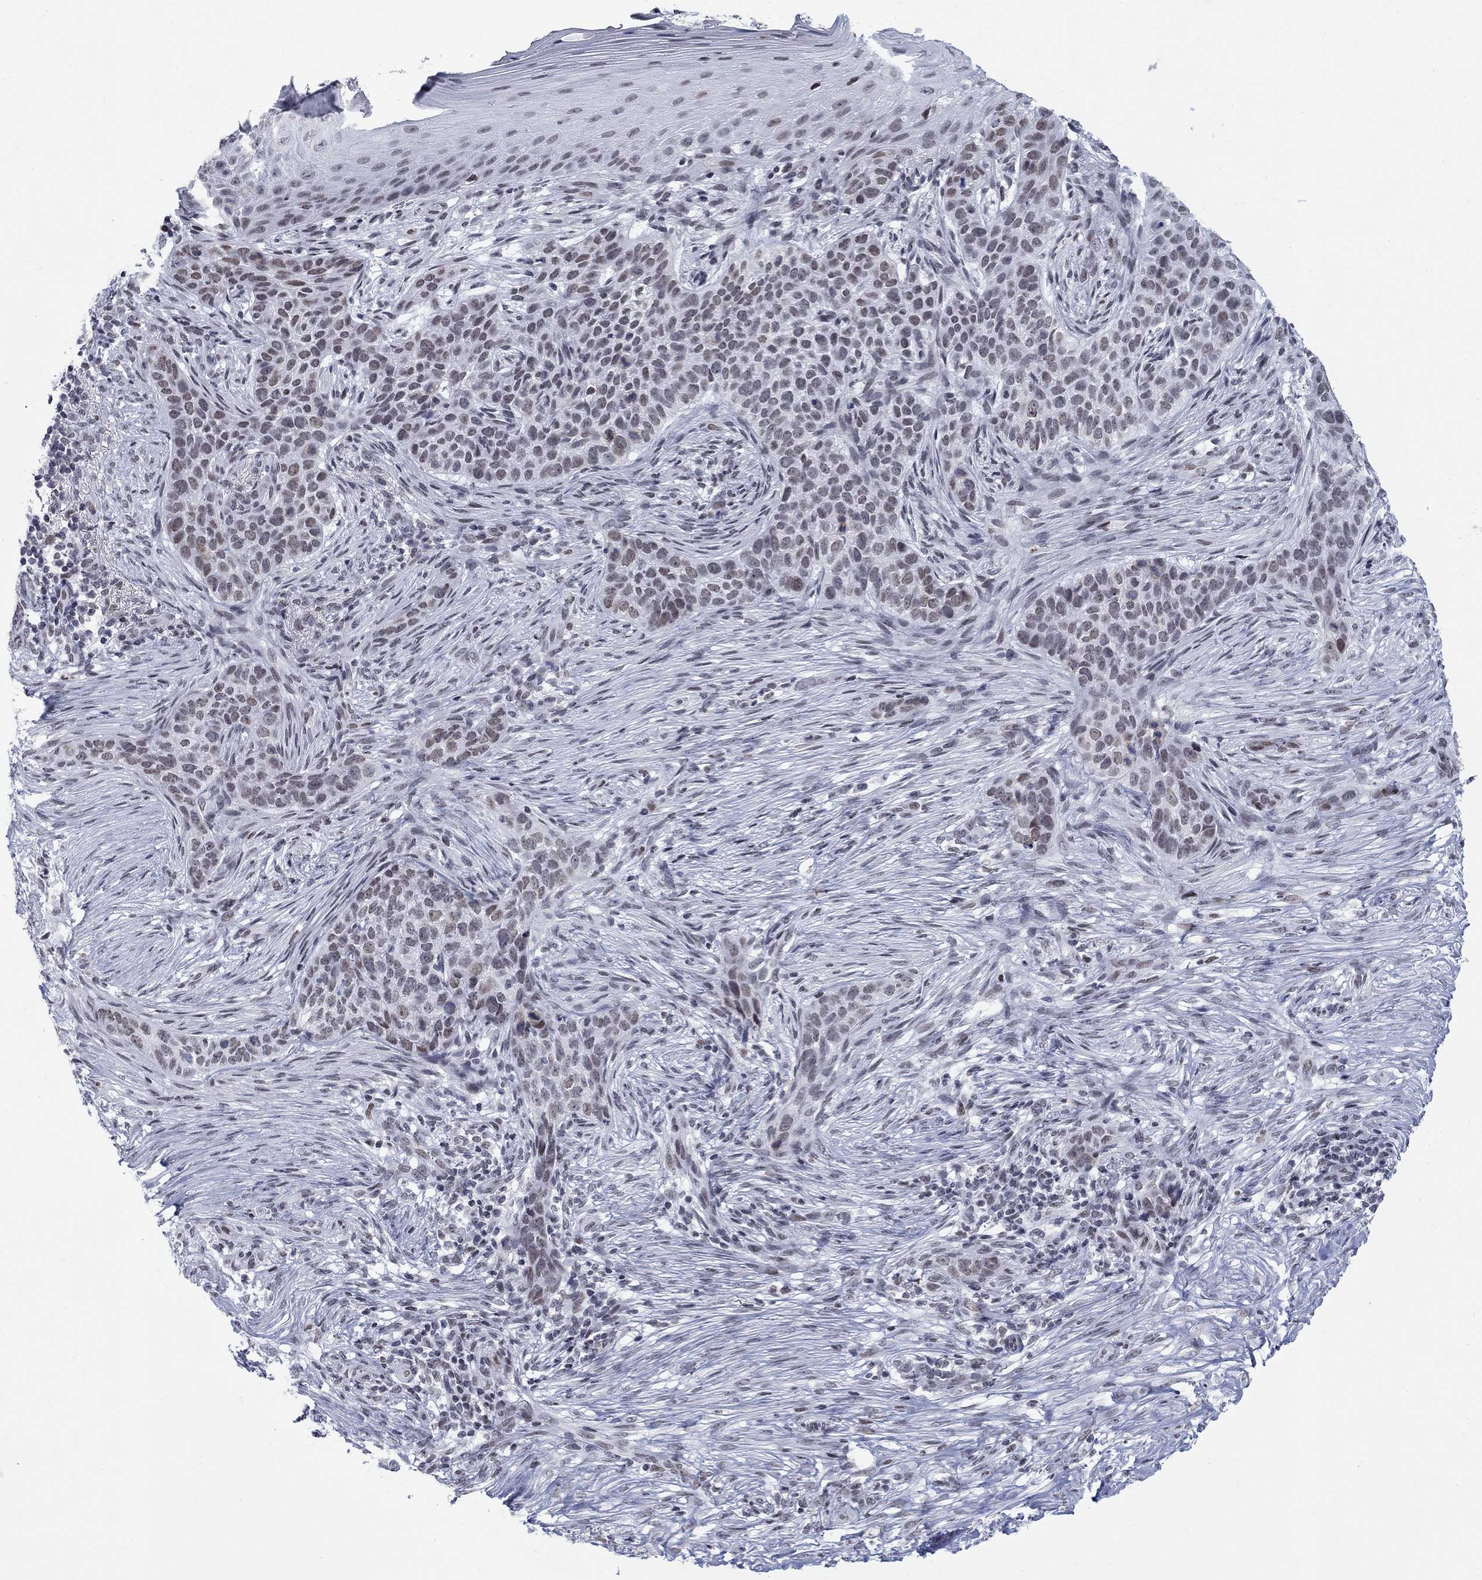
{"staining": {"intensity": "moderate", "quantity": "<25%", "location": "nuclear"}, "tissue": "skin cancer", "cell_type": "Tumor cells", "image_type": "cancer", "snomed": [{"axis": "morphology", "description": "Squamous cell carcinoma, NOS"}, {"axis": "topography", "description": "Skin"}], "caption": "An image showing moderate nuclear expression in approximately <25% of tumor cells in skin cancer (squamous cell carcinoma), as visualized by brown immunohistochemical staining.", "gene": "NPAS3", "patient": {"sex": "male", "age": 88}}